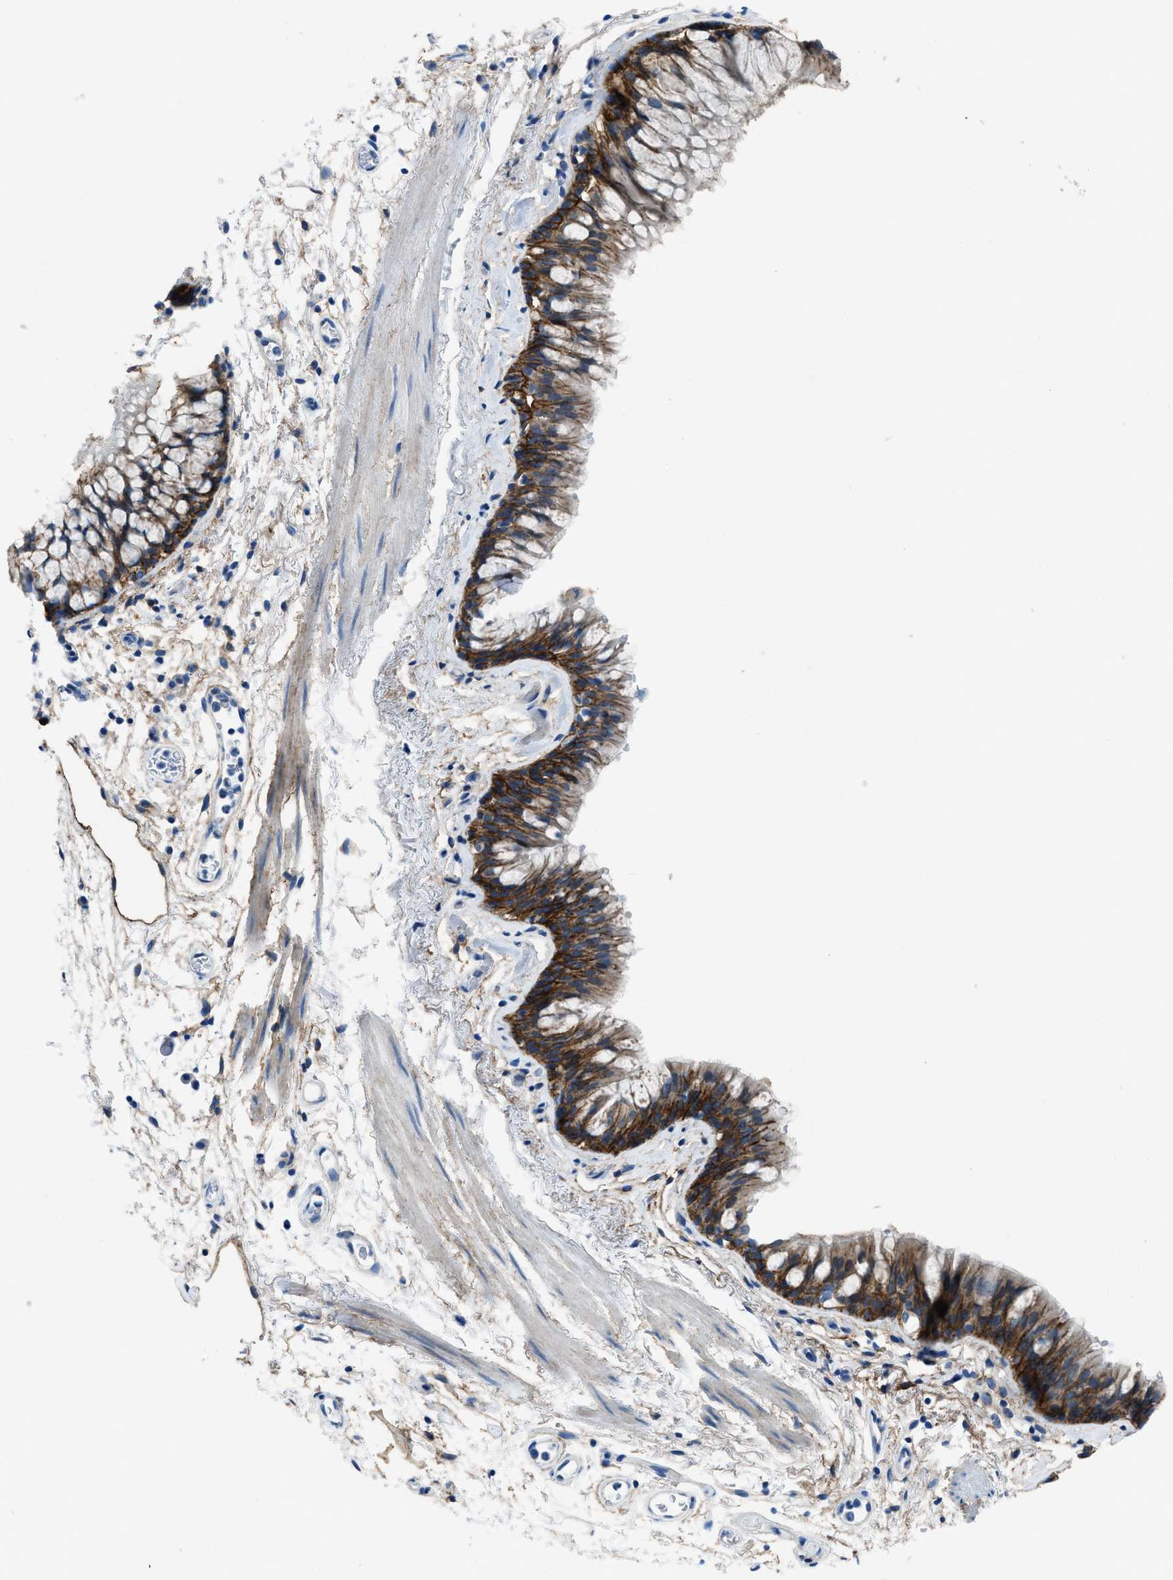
{"staining": {"intensity": "strong", "quantity": ">75%", "location": "cytoplasmic/membranous"}, "tissue": "bronchus", "cell_type": "Respiratory epithelial cells", "image_type": "normal", "snomed": [{"axis": "morphology", "description": "Normal tissue, NOS"}, {"axis": "topography", "description": "Cartilage tissue"}, {"axis": "topography", "description": "Bronchus"}], "caption": "Immunohistochemical staining of unremarkable human bronchus reveals >75% levels of strong cytoplasmic/membranous protein expression in about >75% of respiratory epithelial cells.", "gene": "PTGFRN", "patient": {"sex": "female", "age": 53}}